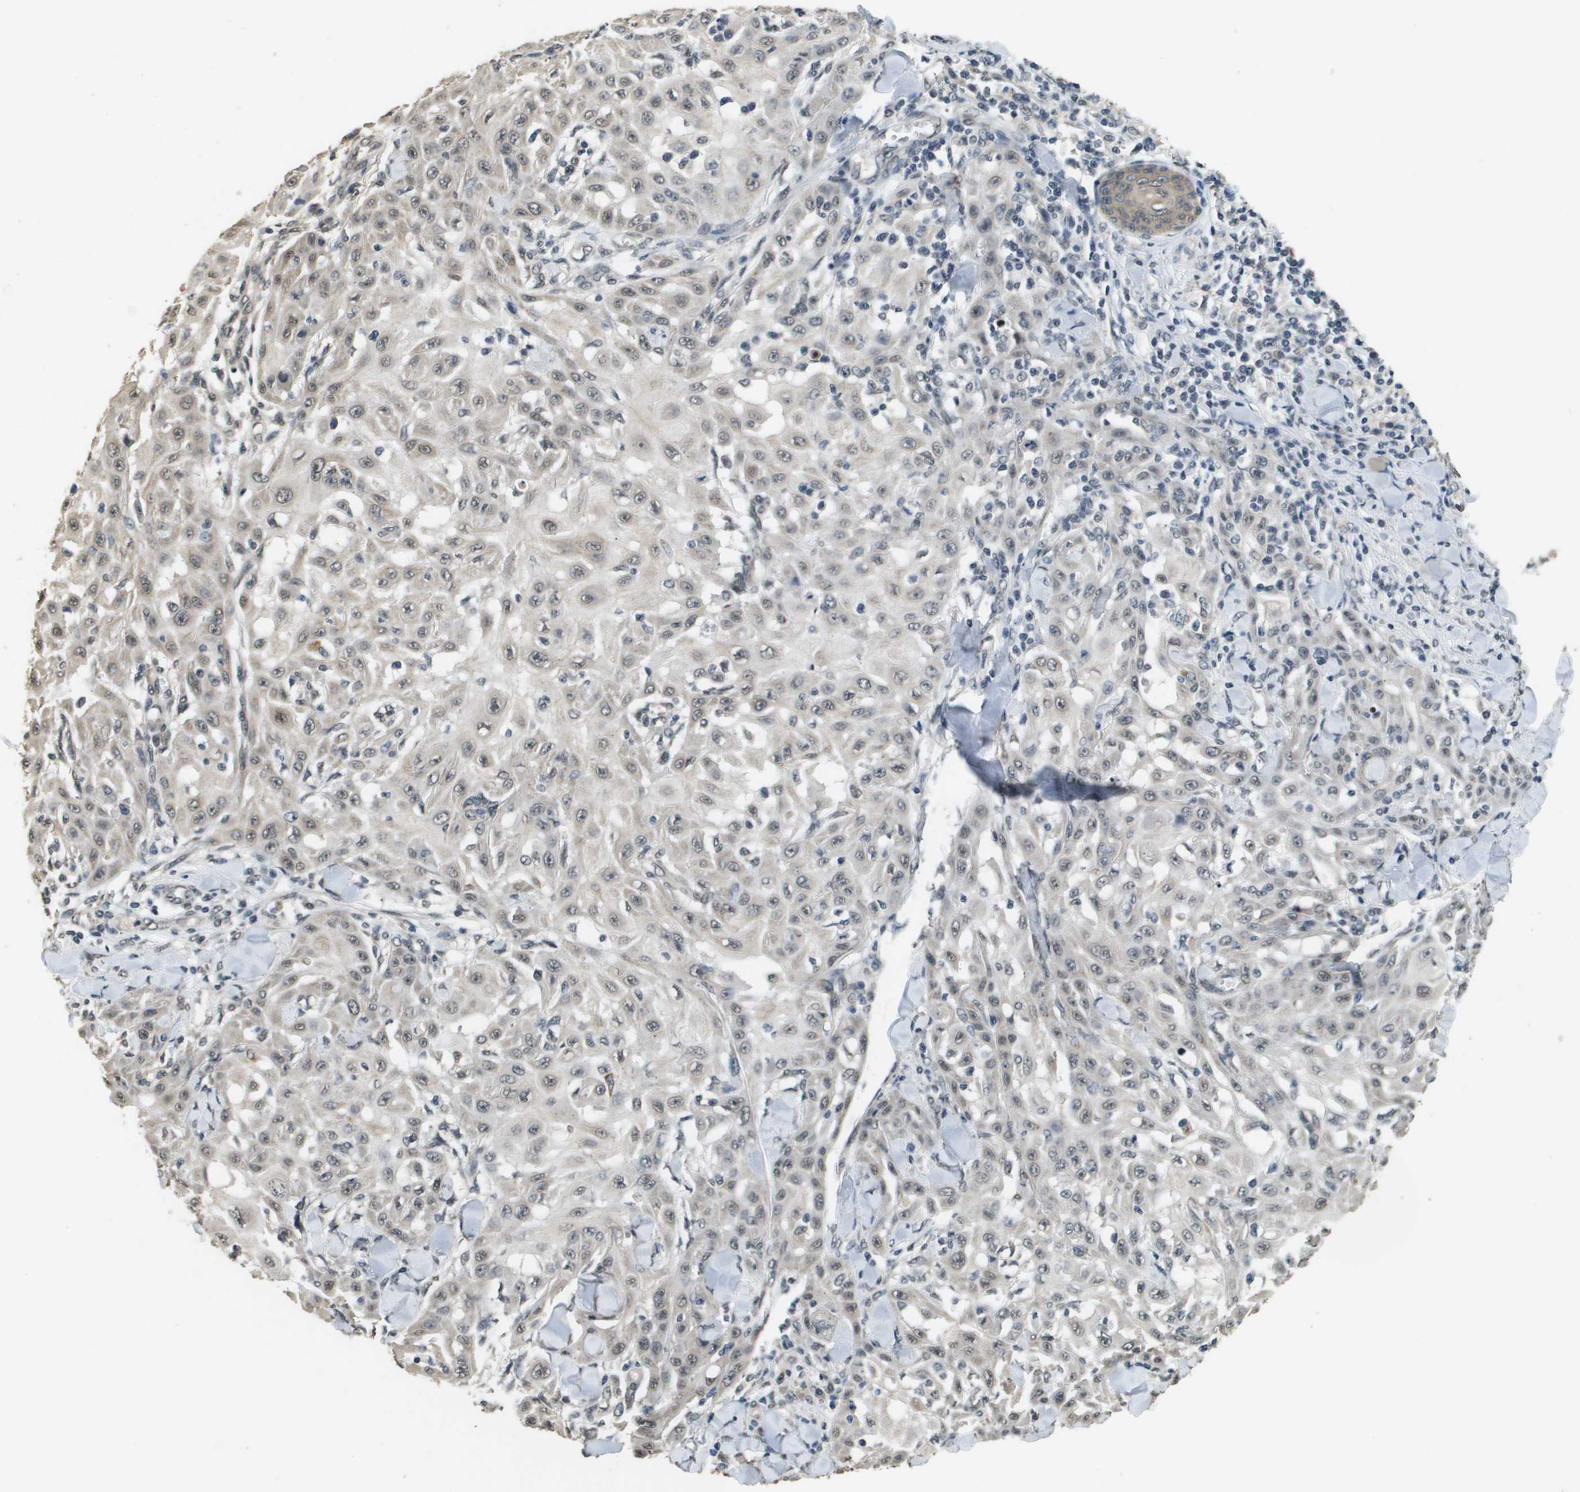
{"staining": {"intensity": "weak", "quantity": "25%-75%", "location": "nuclear"}, "tissue": "skin cancer", "cell_type": "Tumor cells", "image_type": "cancer", "snomed": [{"axis": "morphology", "description": "Squamous cell carcinoma, NOS"}, {"axis": "topography", "description": "Skin"}], "caption": "Human skin cancer stained for a protein (brown) shows weak nuclear positive positivity in about 25%-75% of tumor cells.", "gene": "FANCC", "patient": {"sex": "male", "age": 24}}